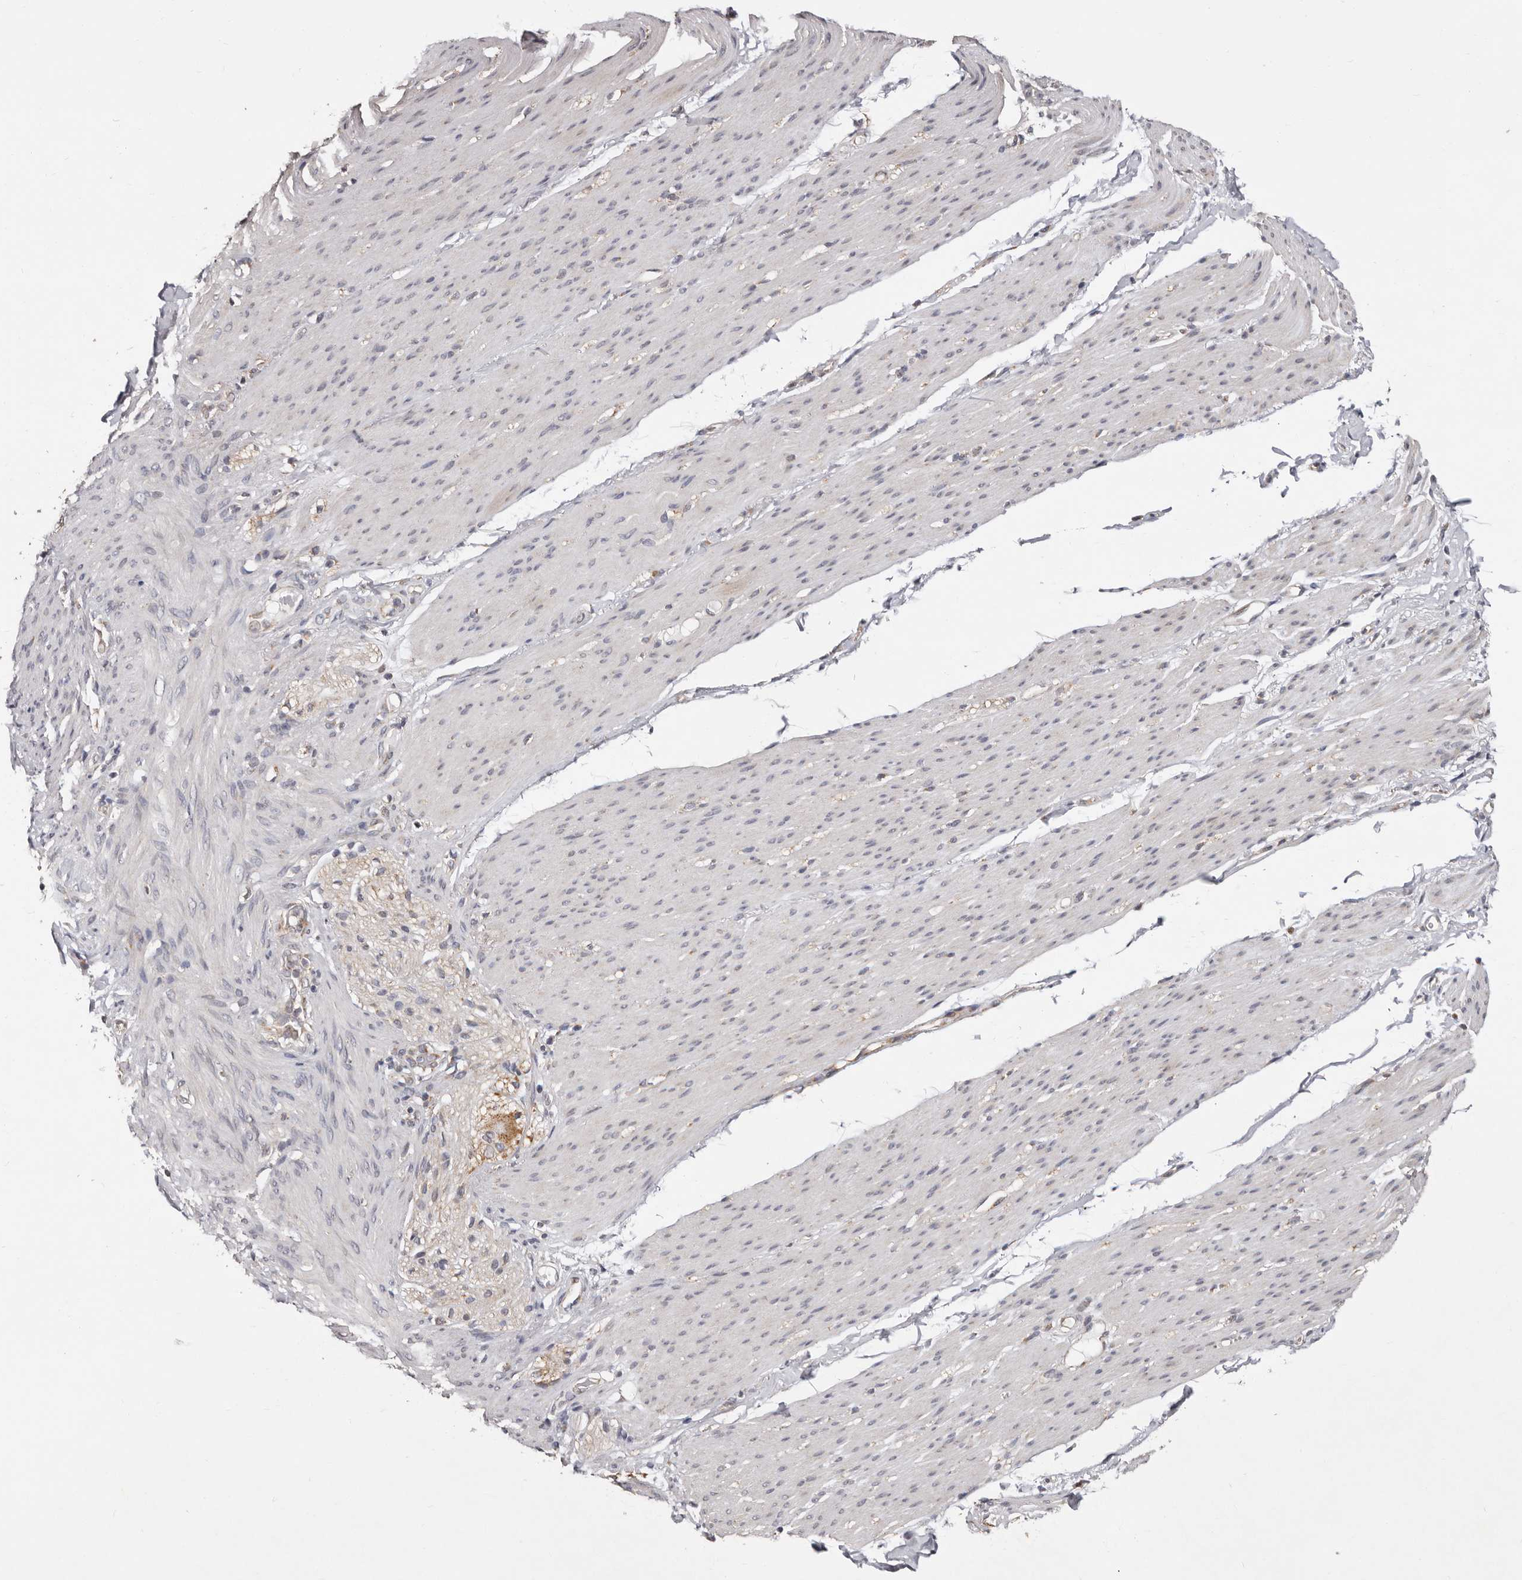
{"staining": {"intensity": "negative", "quantity": "none", "location": "none"}, "tissue": "smooth muscle", "cell_type": "Smooth muscle cells", "image_type": "normal", "snomed": [{"axis": "morphology", "description": "Normal tissue, NOS"}, {"axis": "topography", "description": "Colon"}, {"axis": "topography", "description": "Peripheral nerve tissue"}], "caption": "Micrograph shows no protein positivity in smooth muscle cells of benign smooth muscle.", "gene": "MRPL18", "patient": {"sex": "female", "age": 61}}